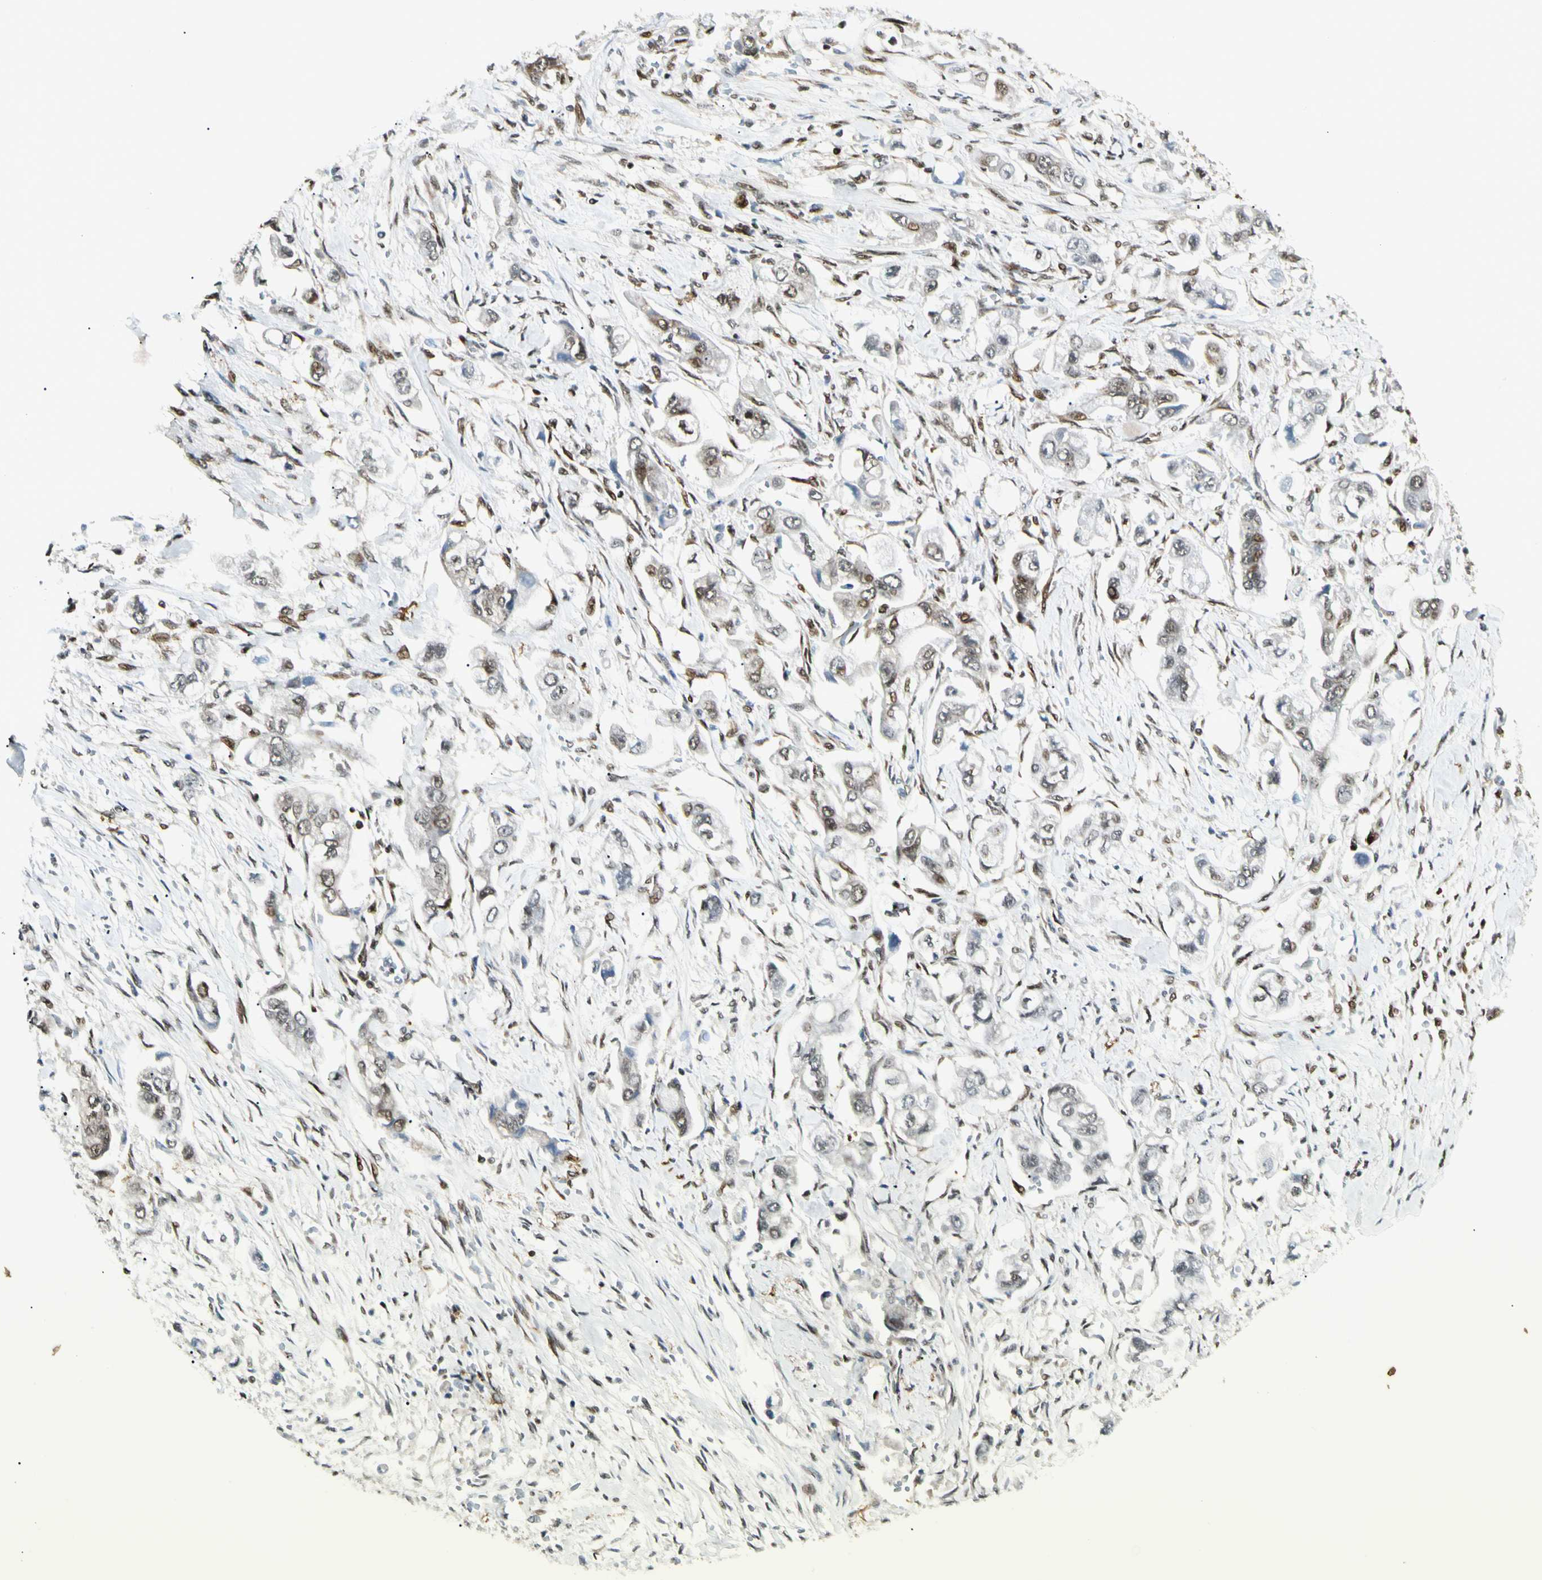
{"staining": {"intensity": "moderate", "quantity": ">75%", "location": "nuclear"}, "tissue": "stomach cancer", "cell_type": "Tumor cells", "image_type": "cancer", "snomed": [{"axis": "morphology", "description": "Adenocarcinoma, NOS"}, {"axis": "topography", "description": "Stomach"}], "caption": "Stomach adenocarcinoma was stained to show a protein in brown. There is medium levels of moderate nuclear expression in about >75% of tumor cells. The staining was performed using DAB (3,3'-diaminobenzidine), with brown indicating positive protein expression. Nuclei are stained blue with hematoxylin.", "gene": "FUS", "patient": {"sex": "male", "age": 62}}